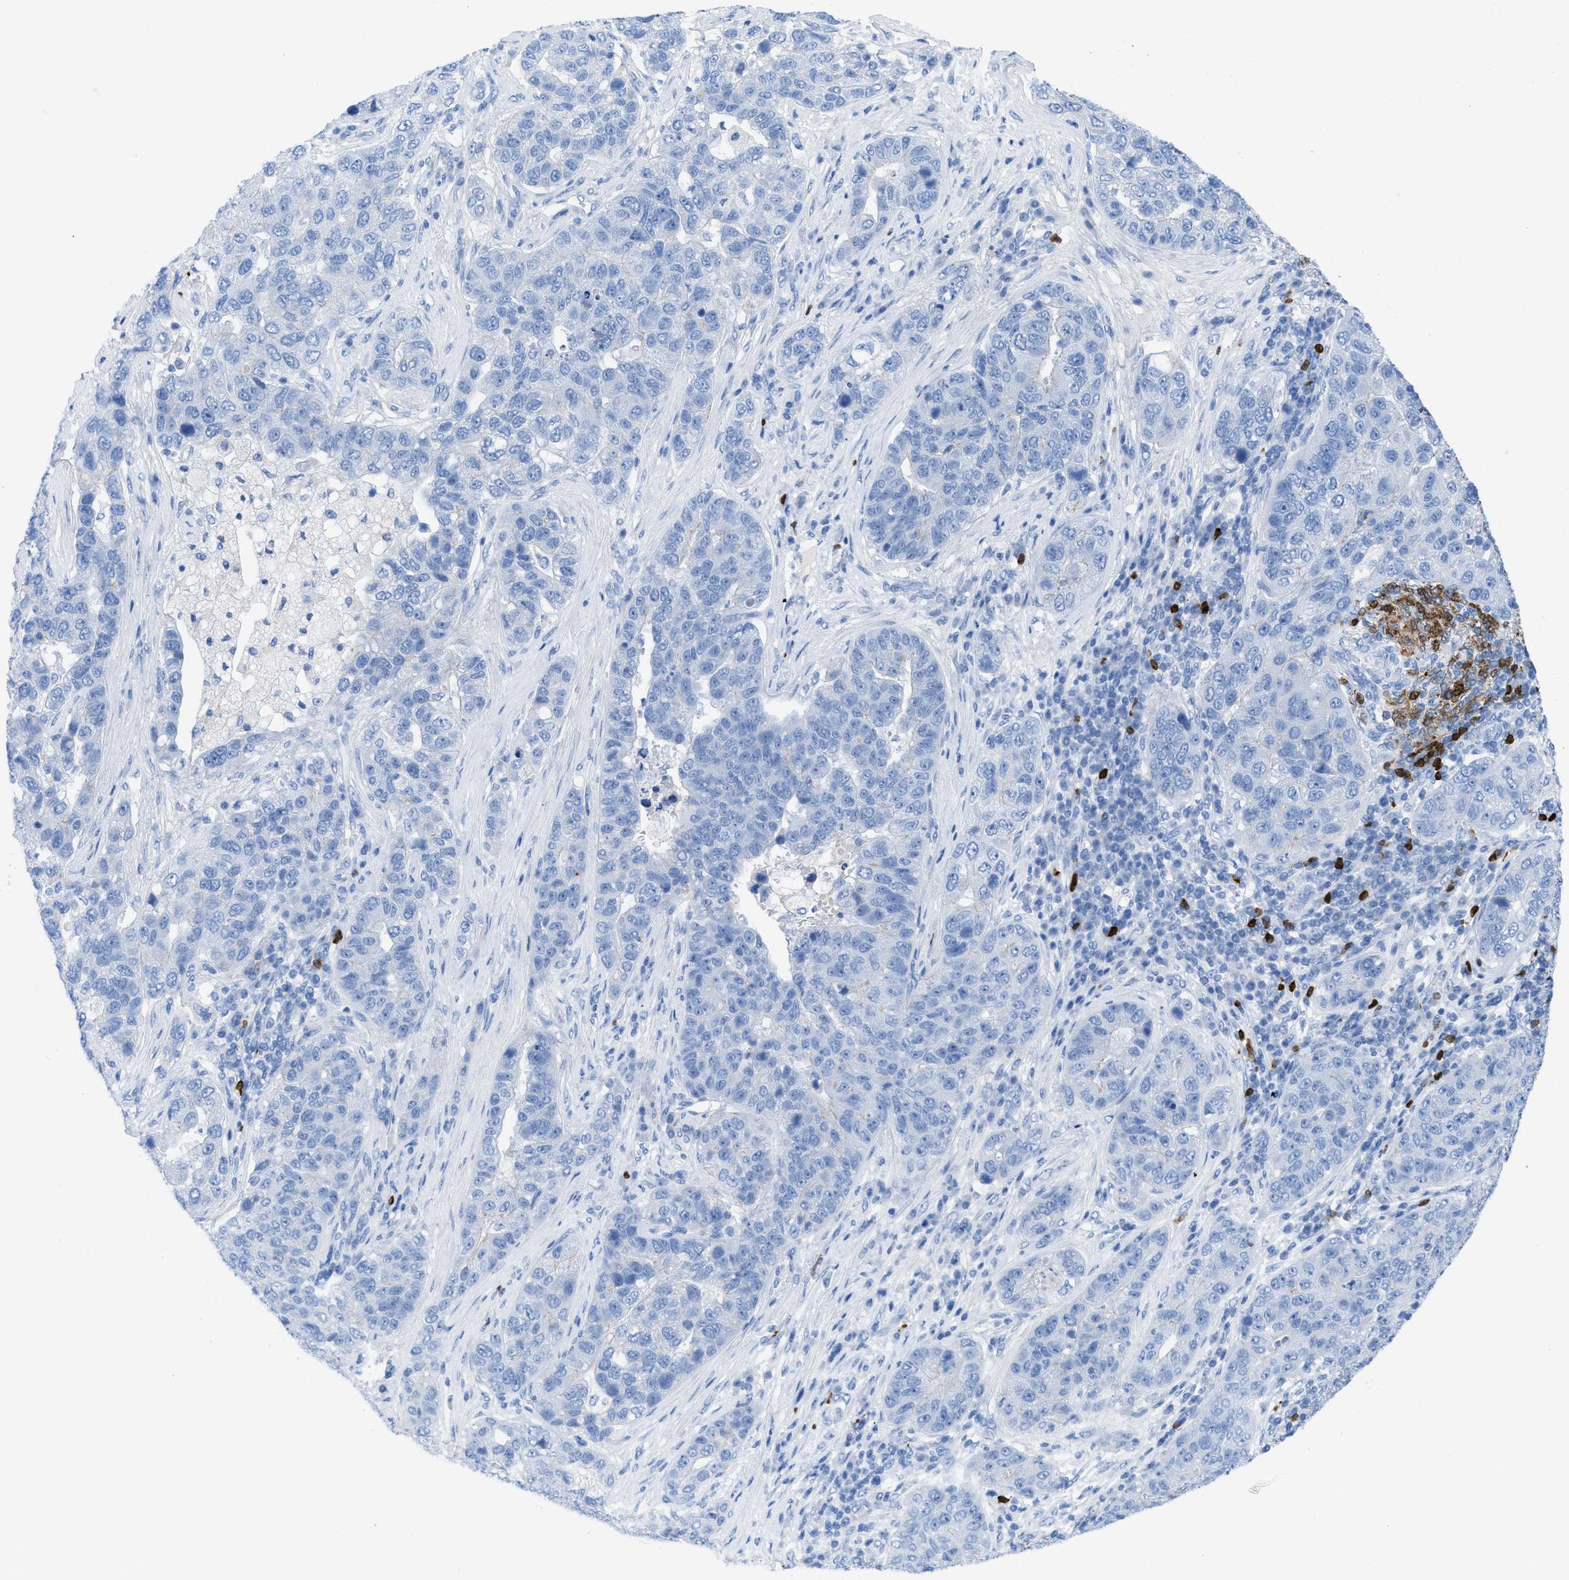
{"staining": {"intensity": "negative", "quantity": "none", "location": "none"}, "tissue": "pancreatic cancer", "cell_type": "Tumor cells", "image_type": "cancer", "snomed": [{"axis": "morphology", "description": "Adenocarcinoma, NOS"}, {"axis": "topography", "description": "Pancreas"}], "caption": "High power microscopy image of an immunohistochemistry (IHC) photomicrograph of pancreatic adenocarcinoma, revealing no significant expression in tumor cells. (IHC, brightfield microscopy, high magnification).", "gene": "TCL1A", "patient": {"sex": "female", "age": 61}}